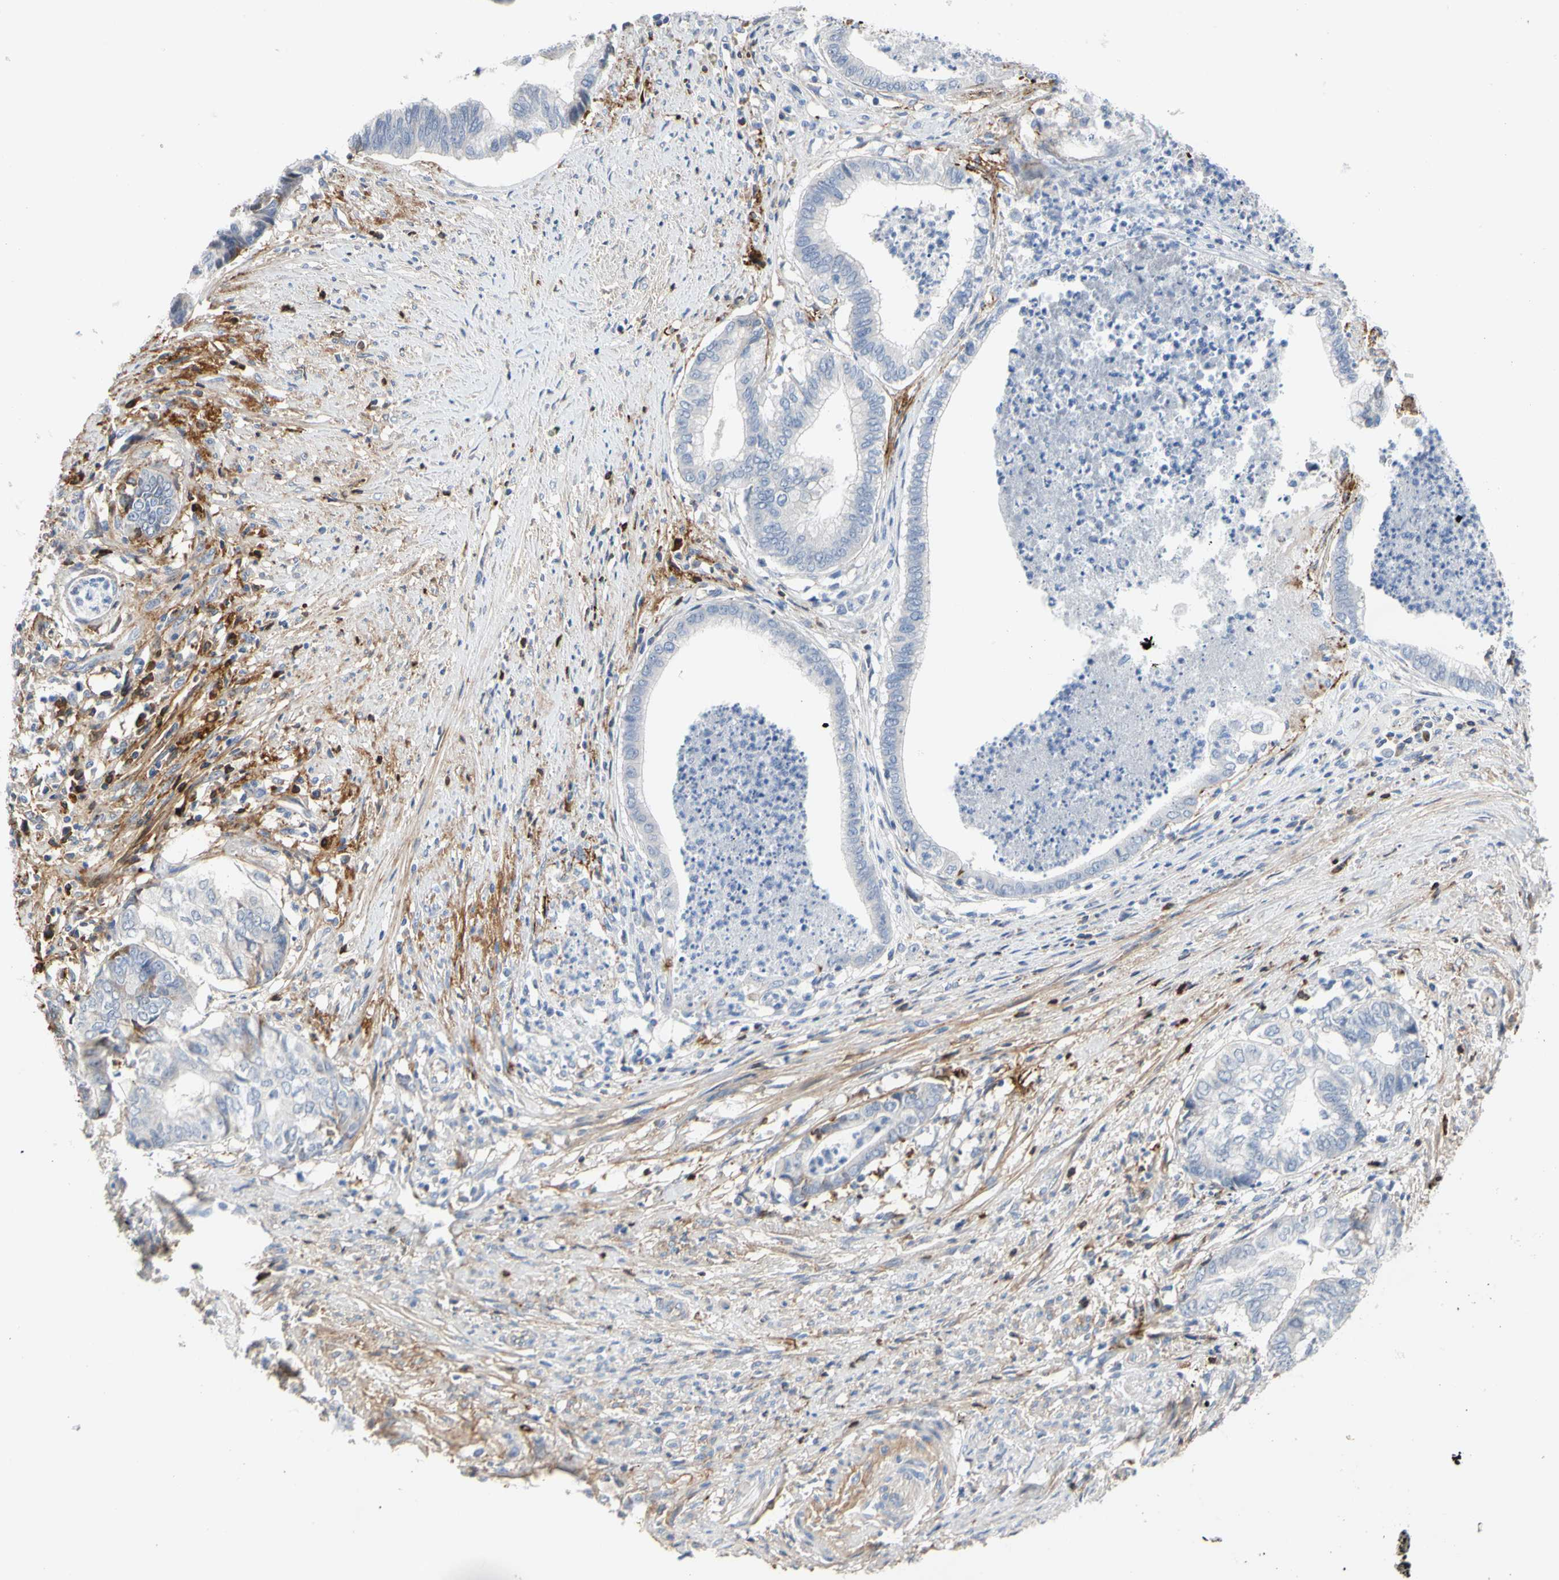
{"staining": {"intensity": "negative", "quantity": "none", "location": "none"}, "tissue": "endometrial cancer", "cell_type": "Tumor cells", "image_type": "cancer", "snomed": [{"axis": "morphology", "description": "Necrosis, NOS"}, {"axis": "morphology", "description": "Adenocarcinoma, NOS"}, {"axis": "topography", "description": "Endometrium"}], "caption": "A high-resolution image shows immunohistochemistry (IHC) staining of adenocarcinoma (endometrial), which displays no significant staining in tumor cells.", "gene": "FGB", "patient": {"sex": "female", "age": 79}}